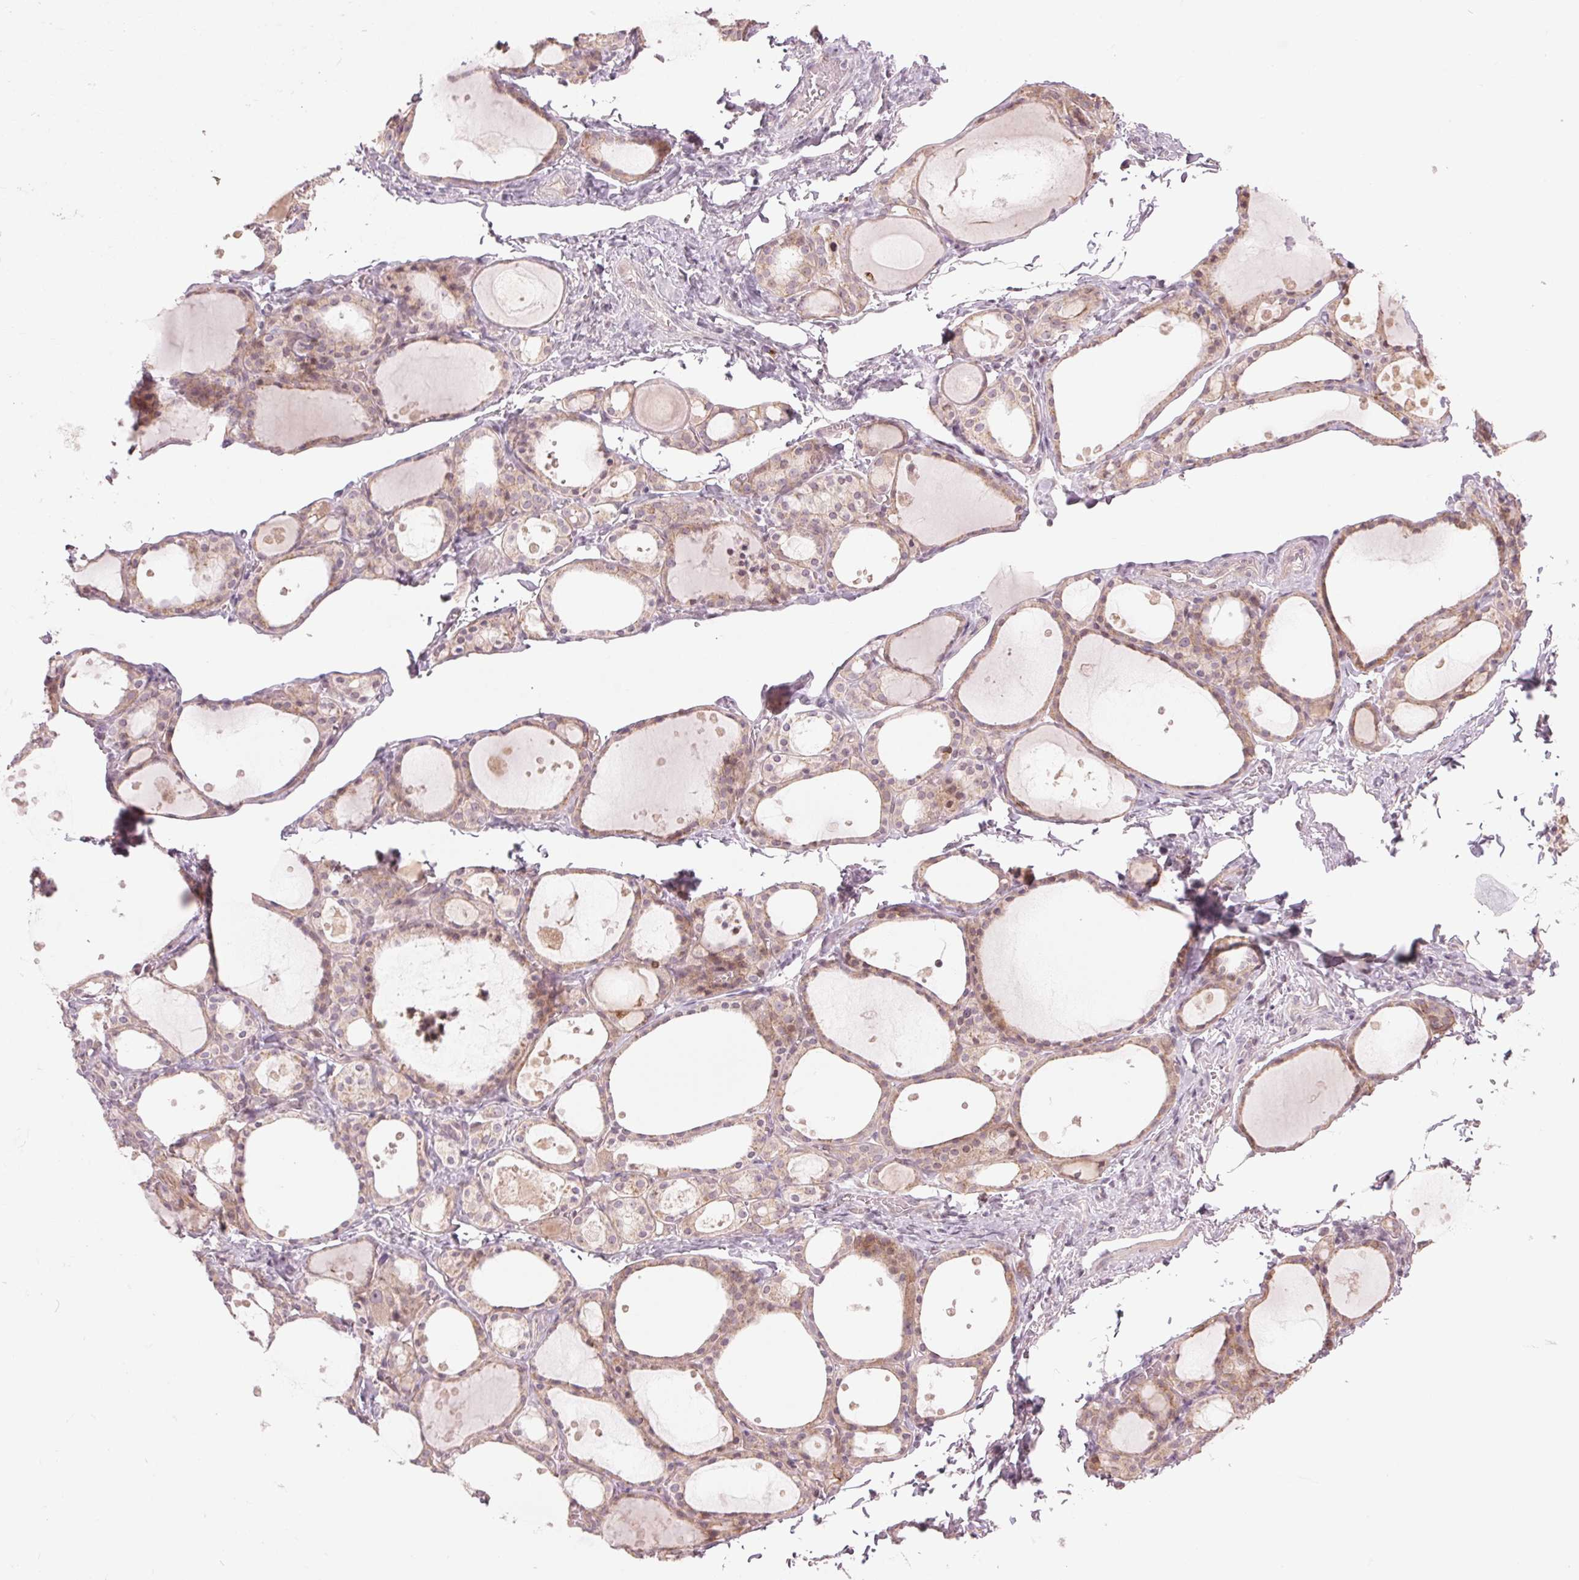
{"staining": {"intensity": "weak", "quantity": ">75%", "location": "cytoplasmic/membranous"}, "tissue": "thyroid gland", "cell_type": "Glandular cells", "image_type": "normal", "snomed": [{"axis": "morphology", "description": "Normal tissue, NOS"}, {"axis": "topography", "description": "Thyroid gland"}], "caption": "Human thyroid gland stained for a protein (brown) exhibits weak cytoplasmic/membranous positive positivity in approximately >75% of glandular cells.", "gene": "TMED6", "patient": {"sex": "male", "age": 68}}